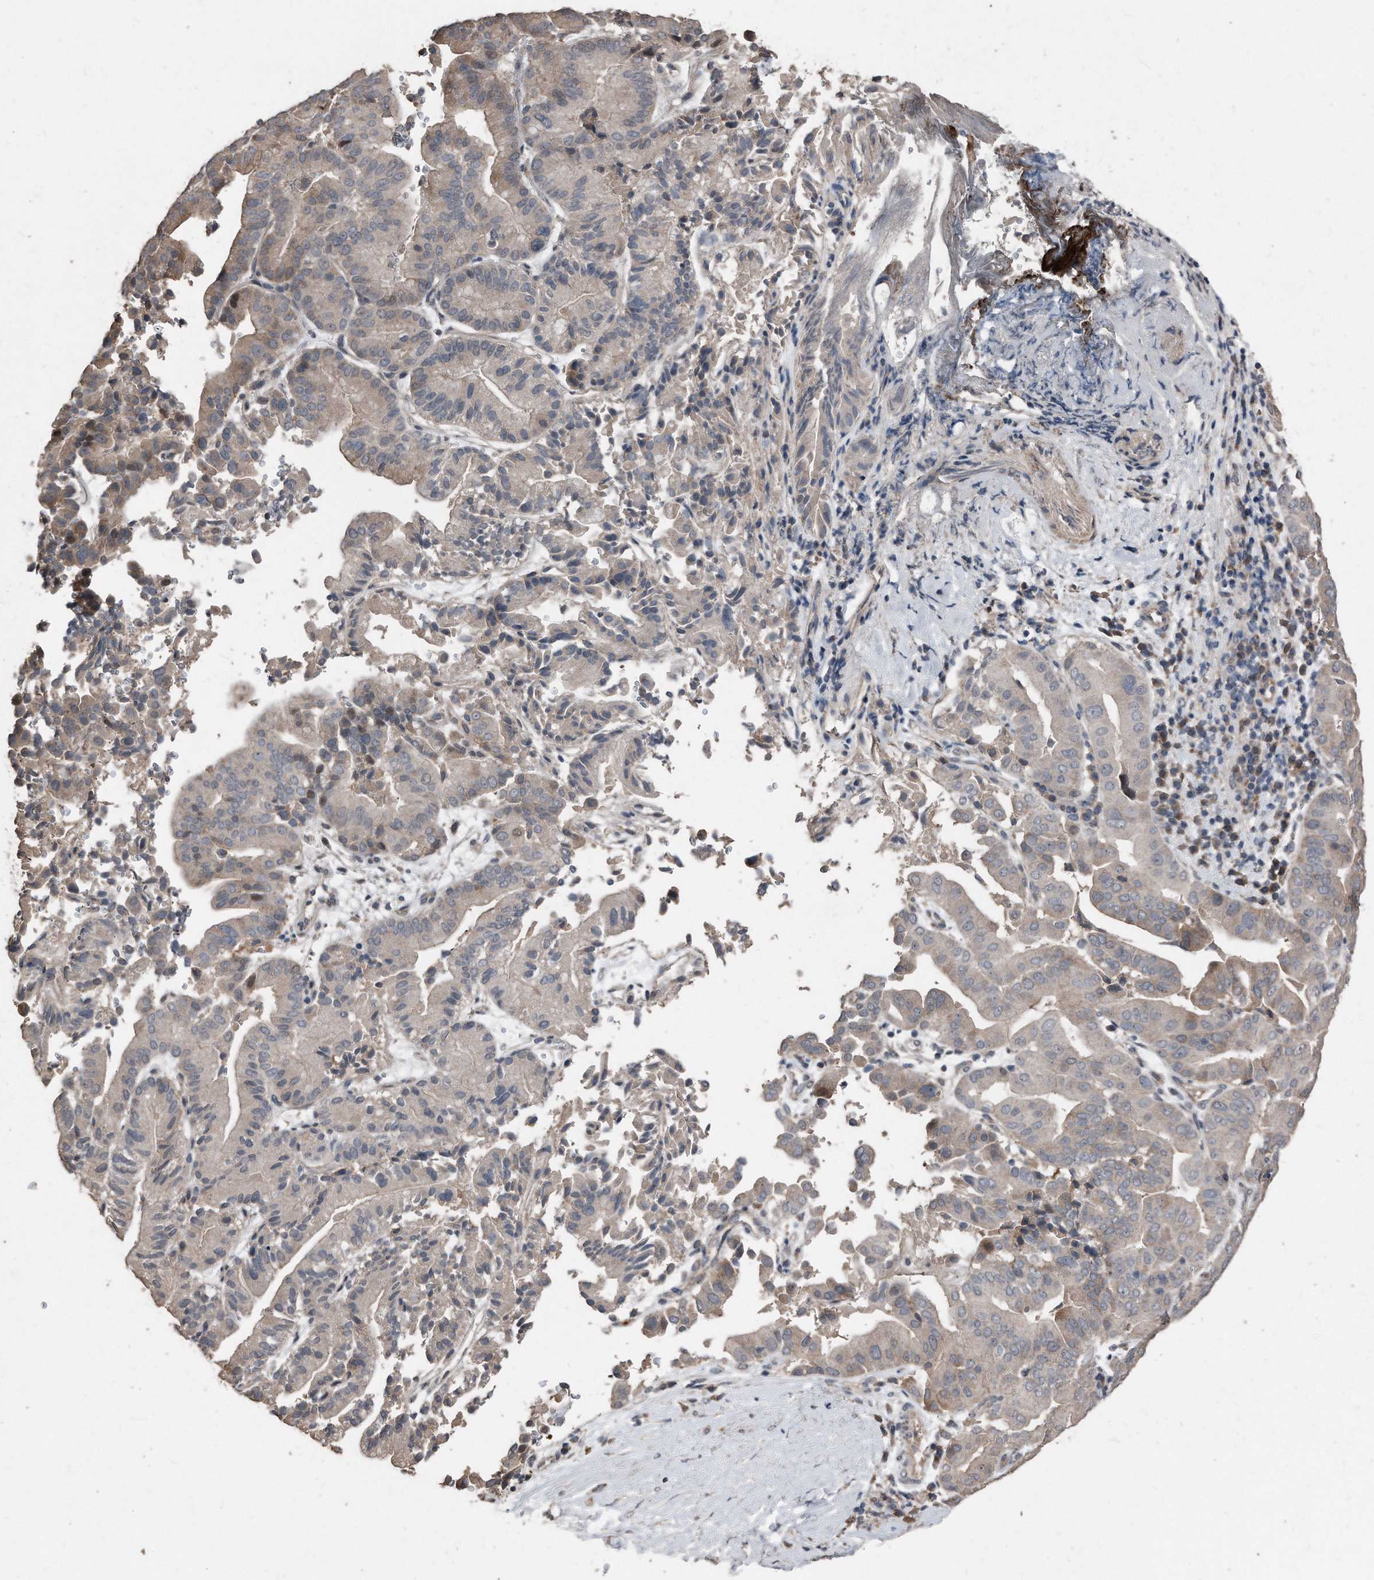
{"staining": {"intensity": "moderate", "quantity": "<25%", "location": "cytoplasmic/membranous"}, "tissue": "liver cancer", "cell_type": "Tumor cells", "image_type": "cancer", "snomed": [{"axis": "morphology", "description": "Cholangiocarcinoma"}, {"axis": "topography", "description": "Liver"}], "caption": "Liver cholangiocarcinoma tissue exhibits moderate cytoplasmic/membranous expression in approximately <25% of tumor cells", "gene": "ANKRD10", "patient": {"sex": "female", "age": 75}}